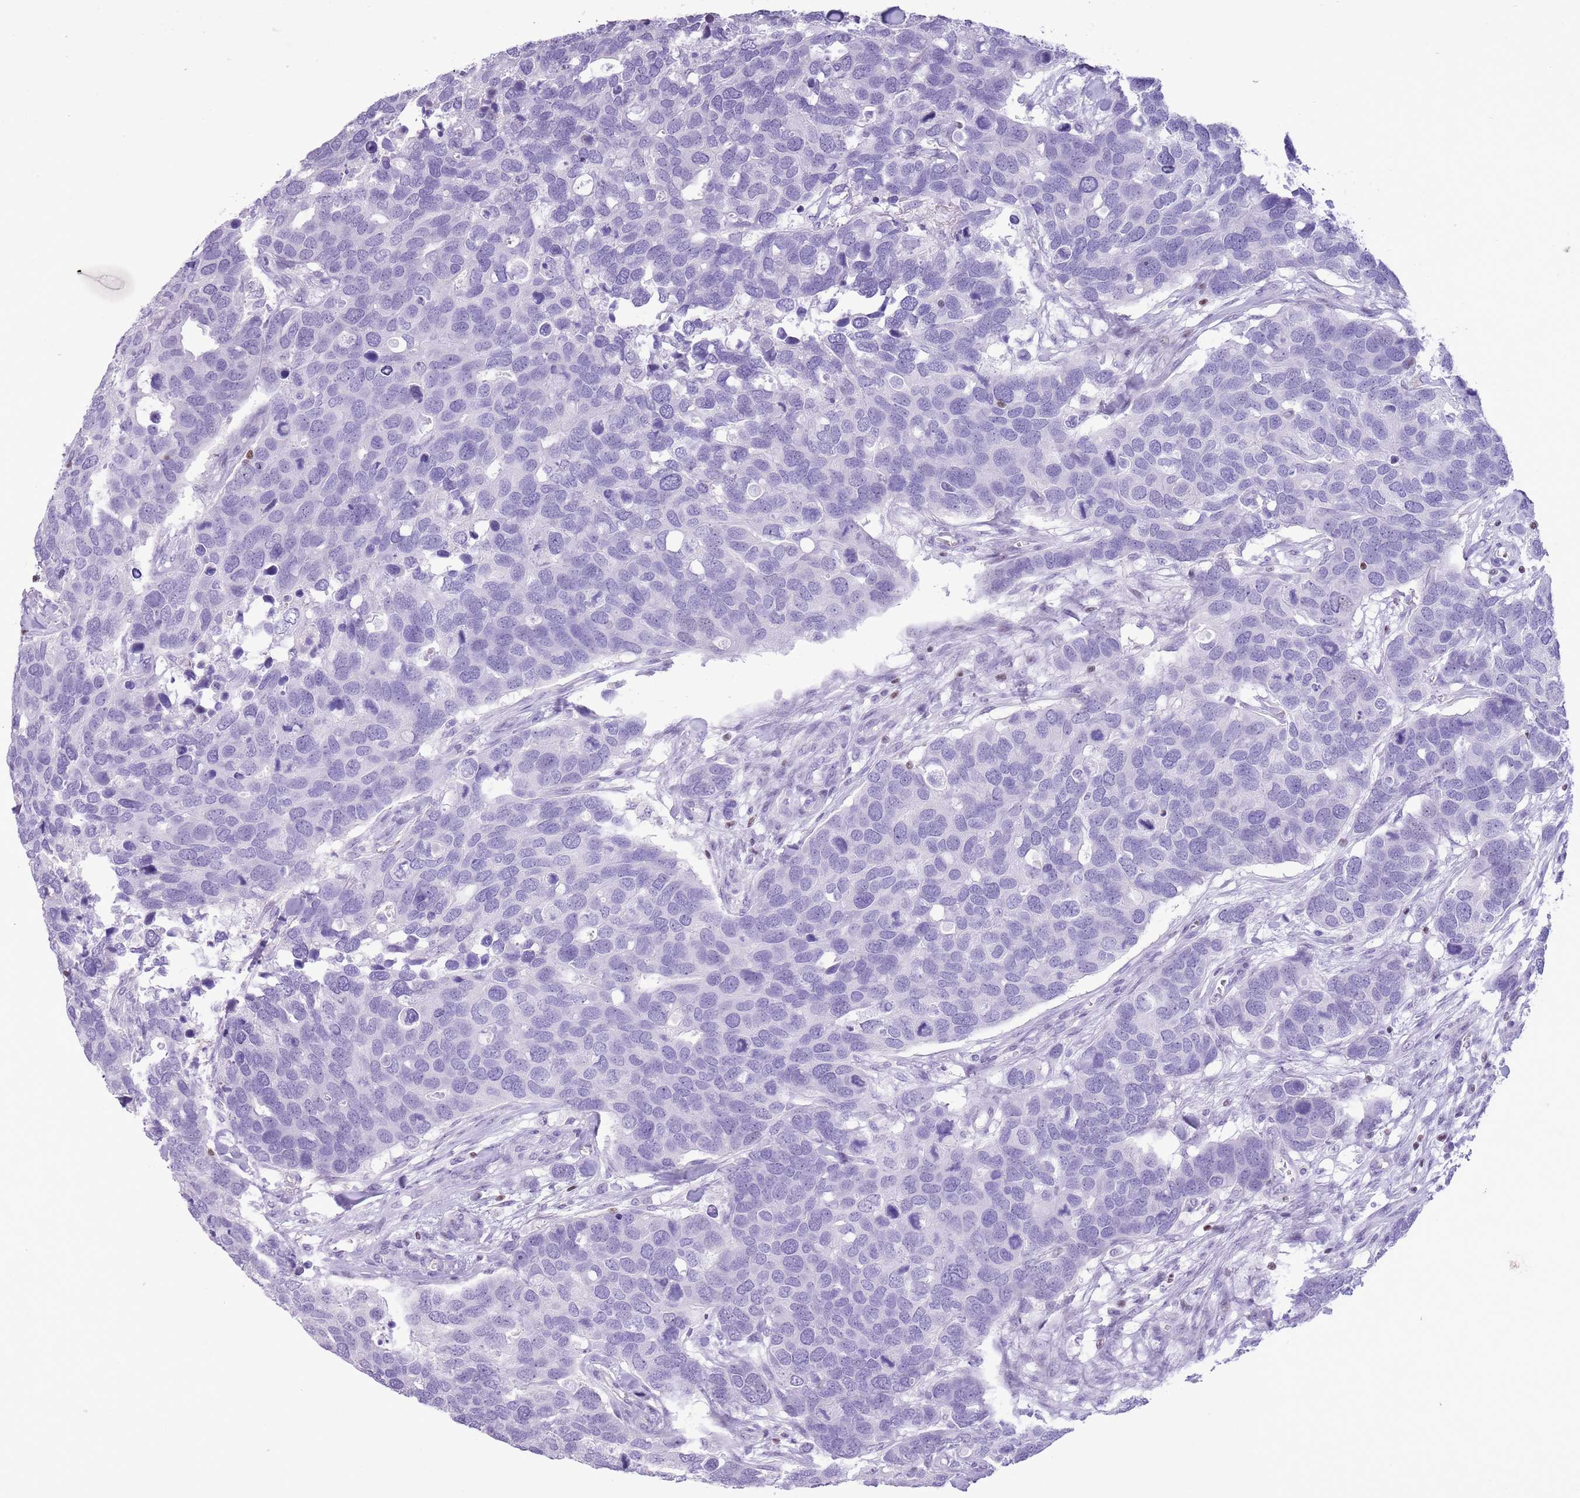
{"staining": {"intensity": "negative", "quantity": "none", "location": "none"}, "tissue": "breast cancer", "cell_type": "Tumor cells", "image_type": "cancer", "snomed": [{"axis": "morphology", "description": "Duct carcinoma"}, {"axis": "topography", "description": "Breast"}], "caption": "Immunohistochemistry (IHC) of human breast cancer exhibits no expression in tumor cells.", "gene": "BCL11B", "patient": {"sex": "female", "age": 83}}